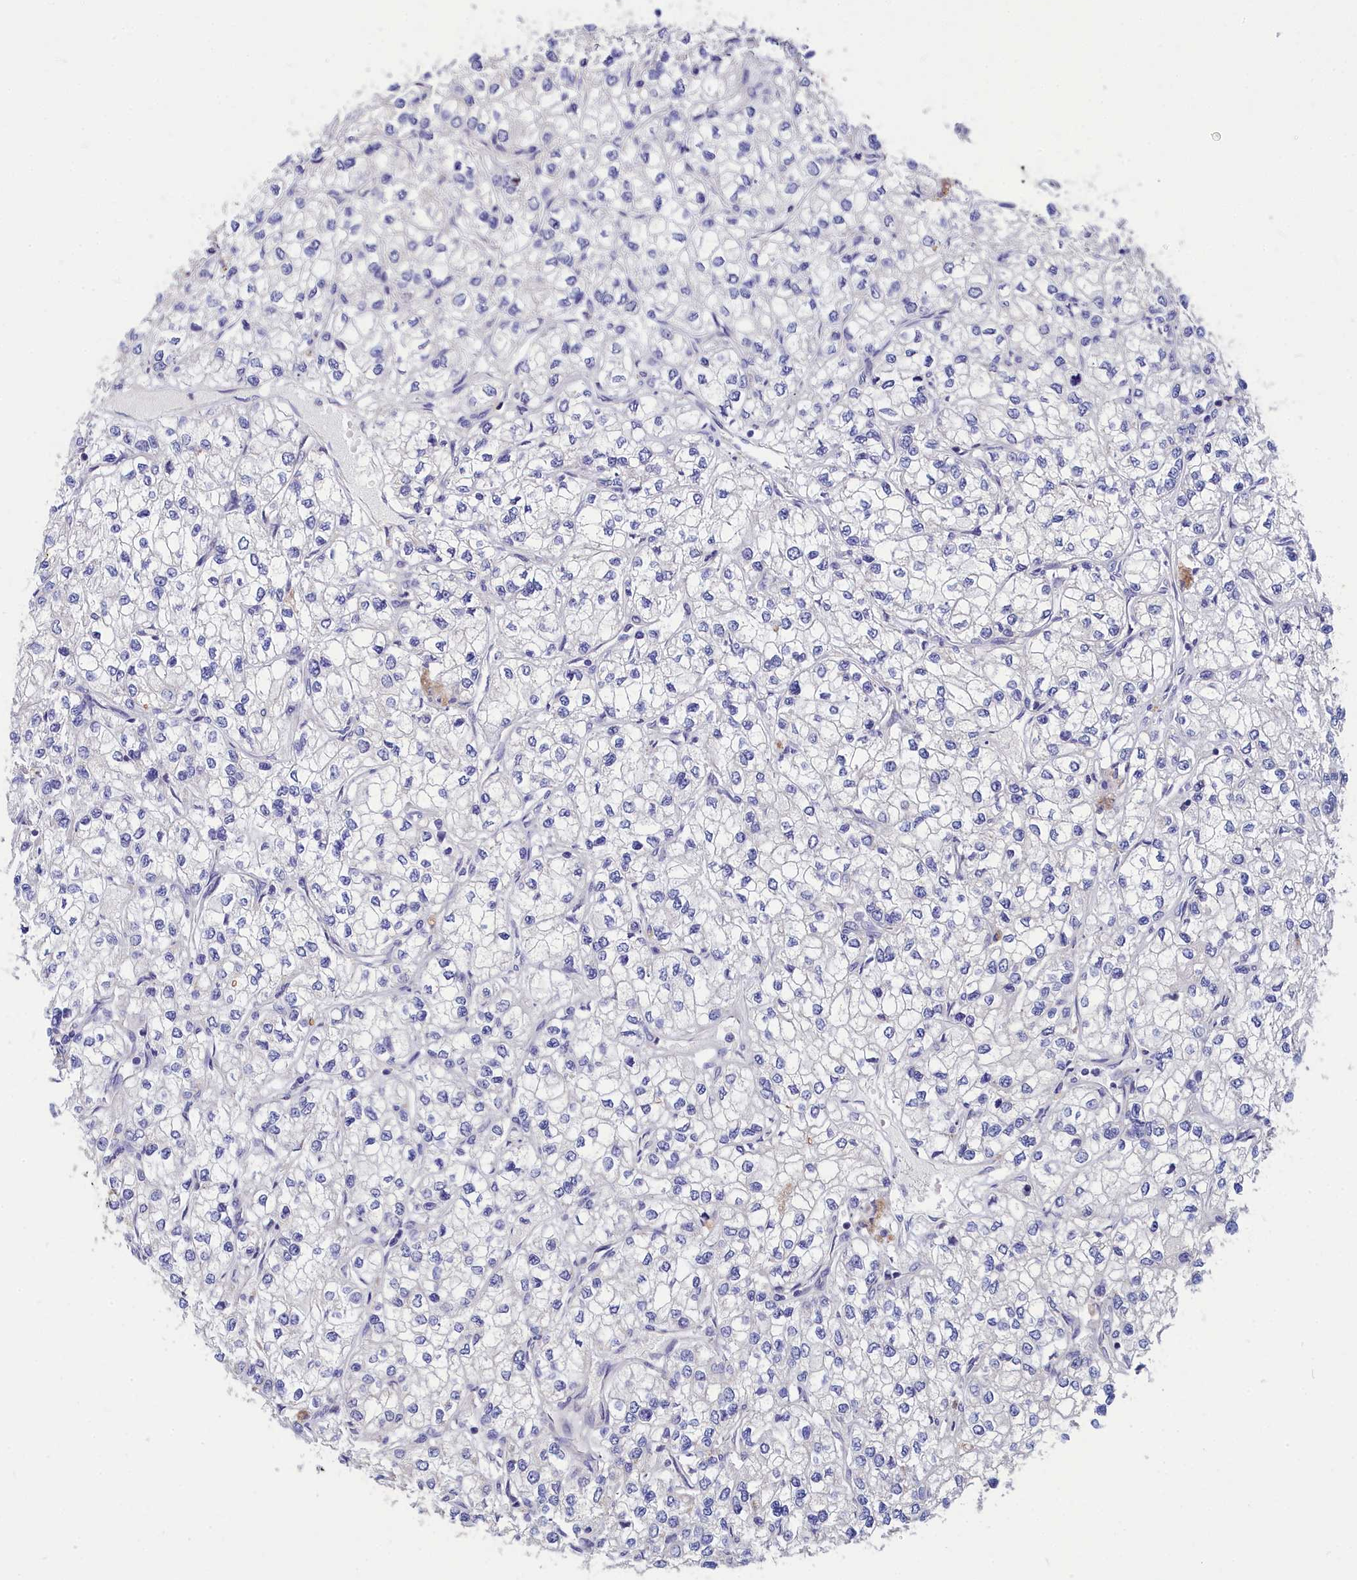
{"staining": {"intensity": "negative", "quantity": "none", "location": "none"}, "tissue": "renal cancer", "cell_type": "Tumor cells", "image_type": "cancer", "snomed": [{"axis": "morphology", "description": "Adenocarcinoma, NOS"}, {"axis": "topography", "description": "Kidney"}], "caption": "Human renal cancer stained for a protein using immunohistochemistry (IHC) reveals no staining in tumor cells.", "gene": "TUBGCP4", "patient": {"sex": "male", "age": 80}}